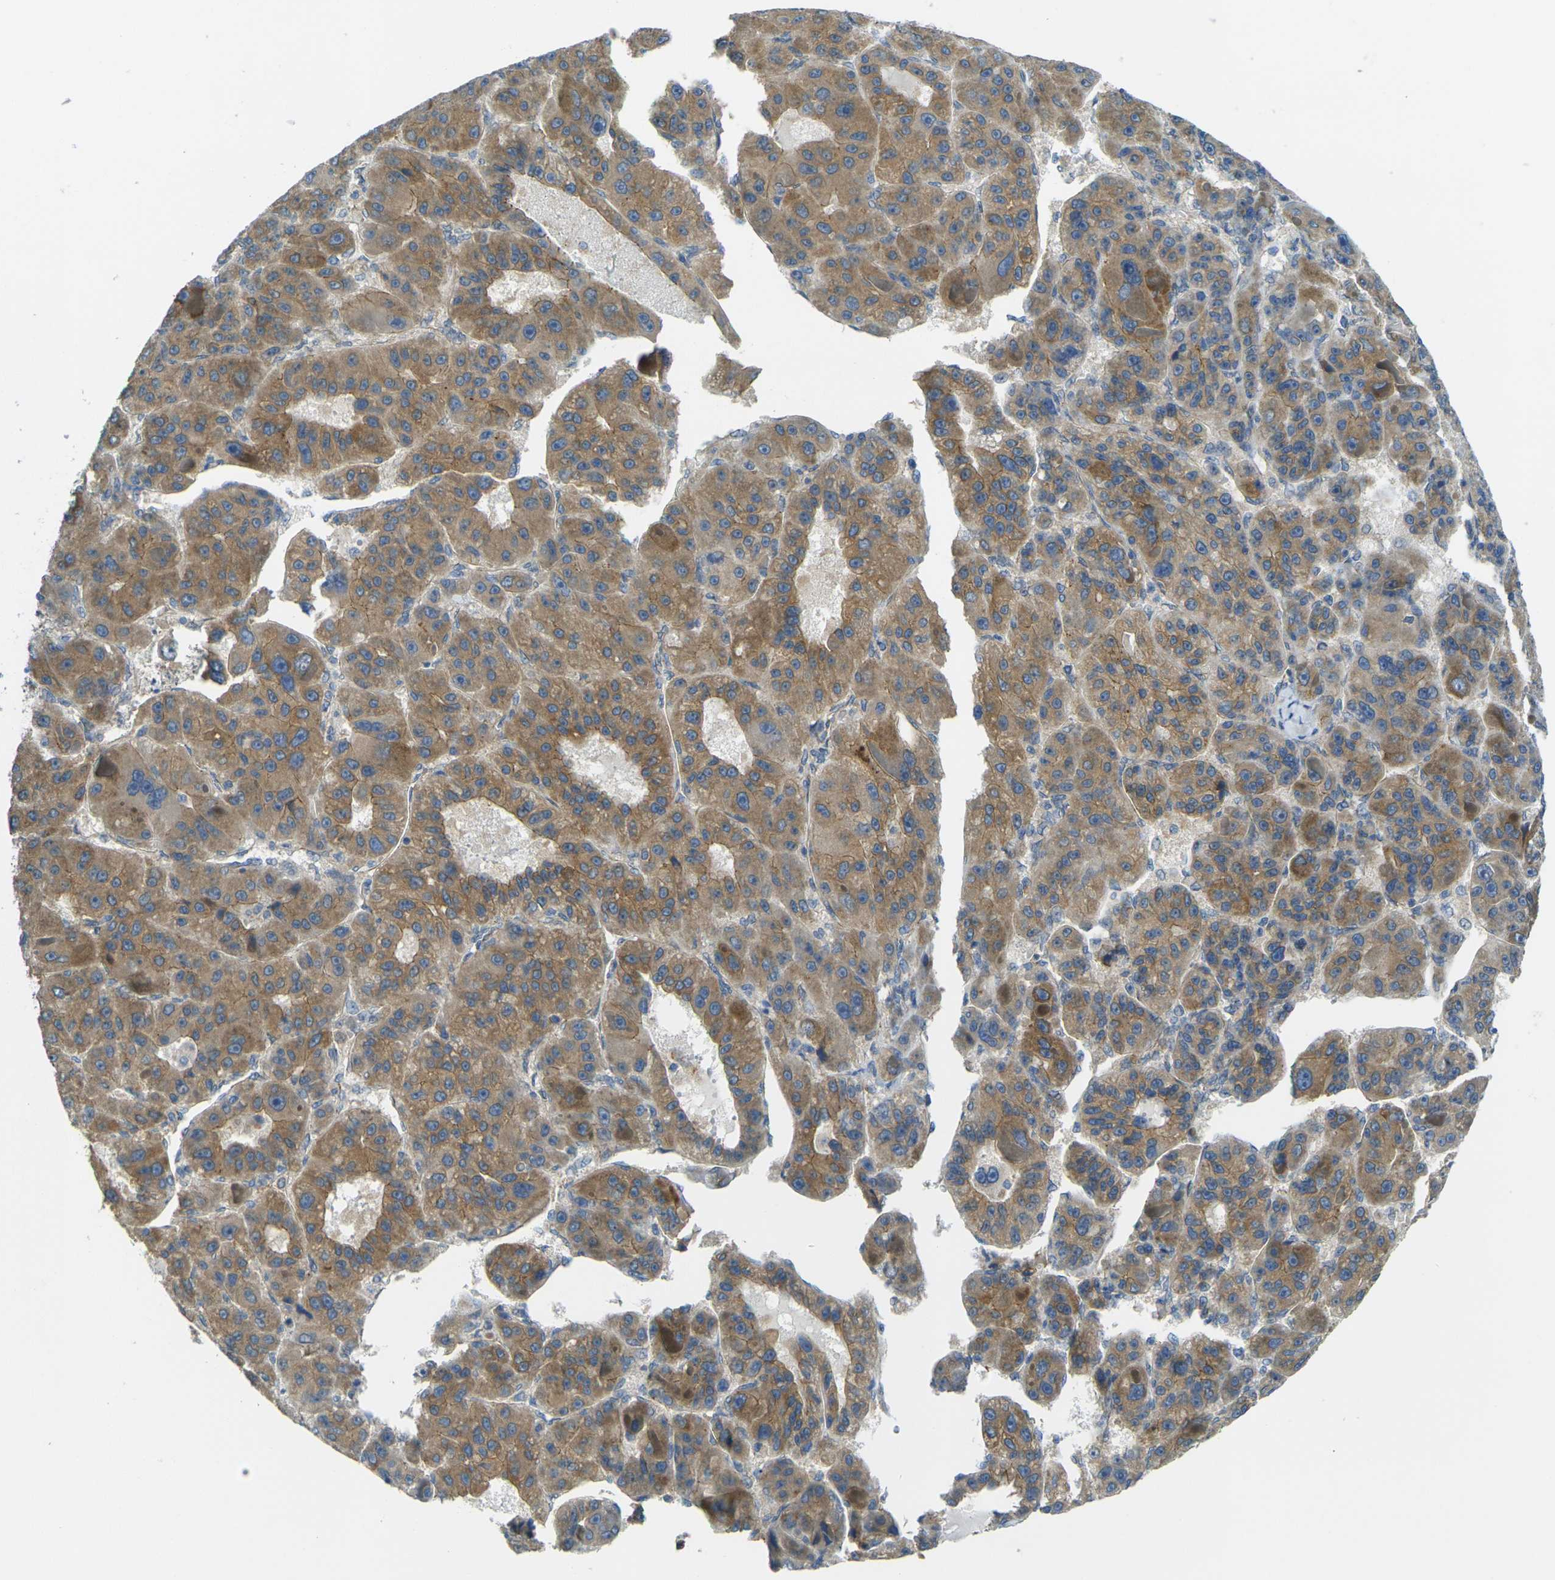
{"staining": {"intensity": "moderate", "quantity": ">75%", "location": "cytoplasmic/membranous"}, "tissue": "liver cancer", "cell_type": "Tumor cells", "image_type": "cancer", "snomed": [{"axis": "morphology", "description": "Carcinoma, Hepatocellular, NOS"}, {"axis": "topography", "description": "Liver"}], "caption": "Brown immunohistochemical staining in hepatocellular carcinoma (liver) exhibits moderate cytoplasmic/membranous staining in about >75% of tumor cells. (brown staining indicates protein expression, while blue staining denotes nuclei).", "gene": "RHBDD1", "patient": {"sex": "male", "age": 76}}